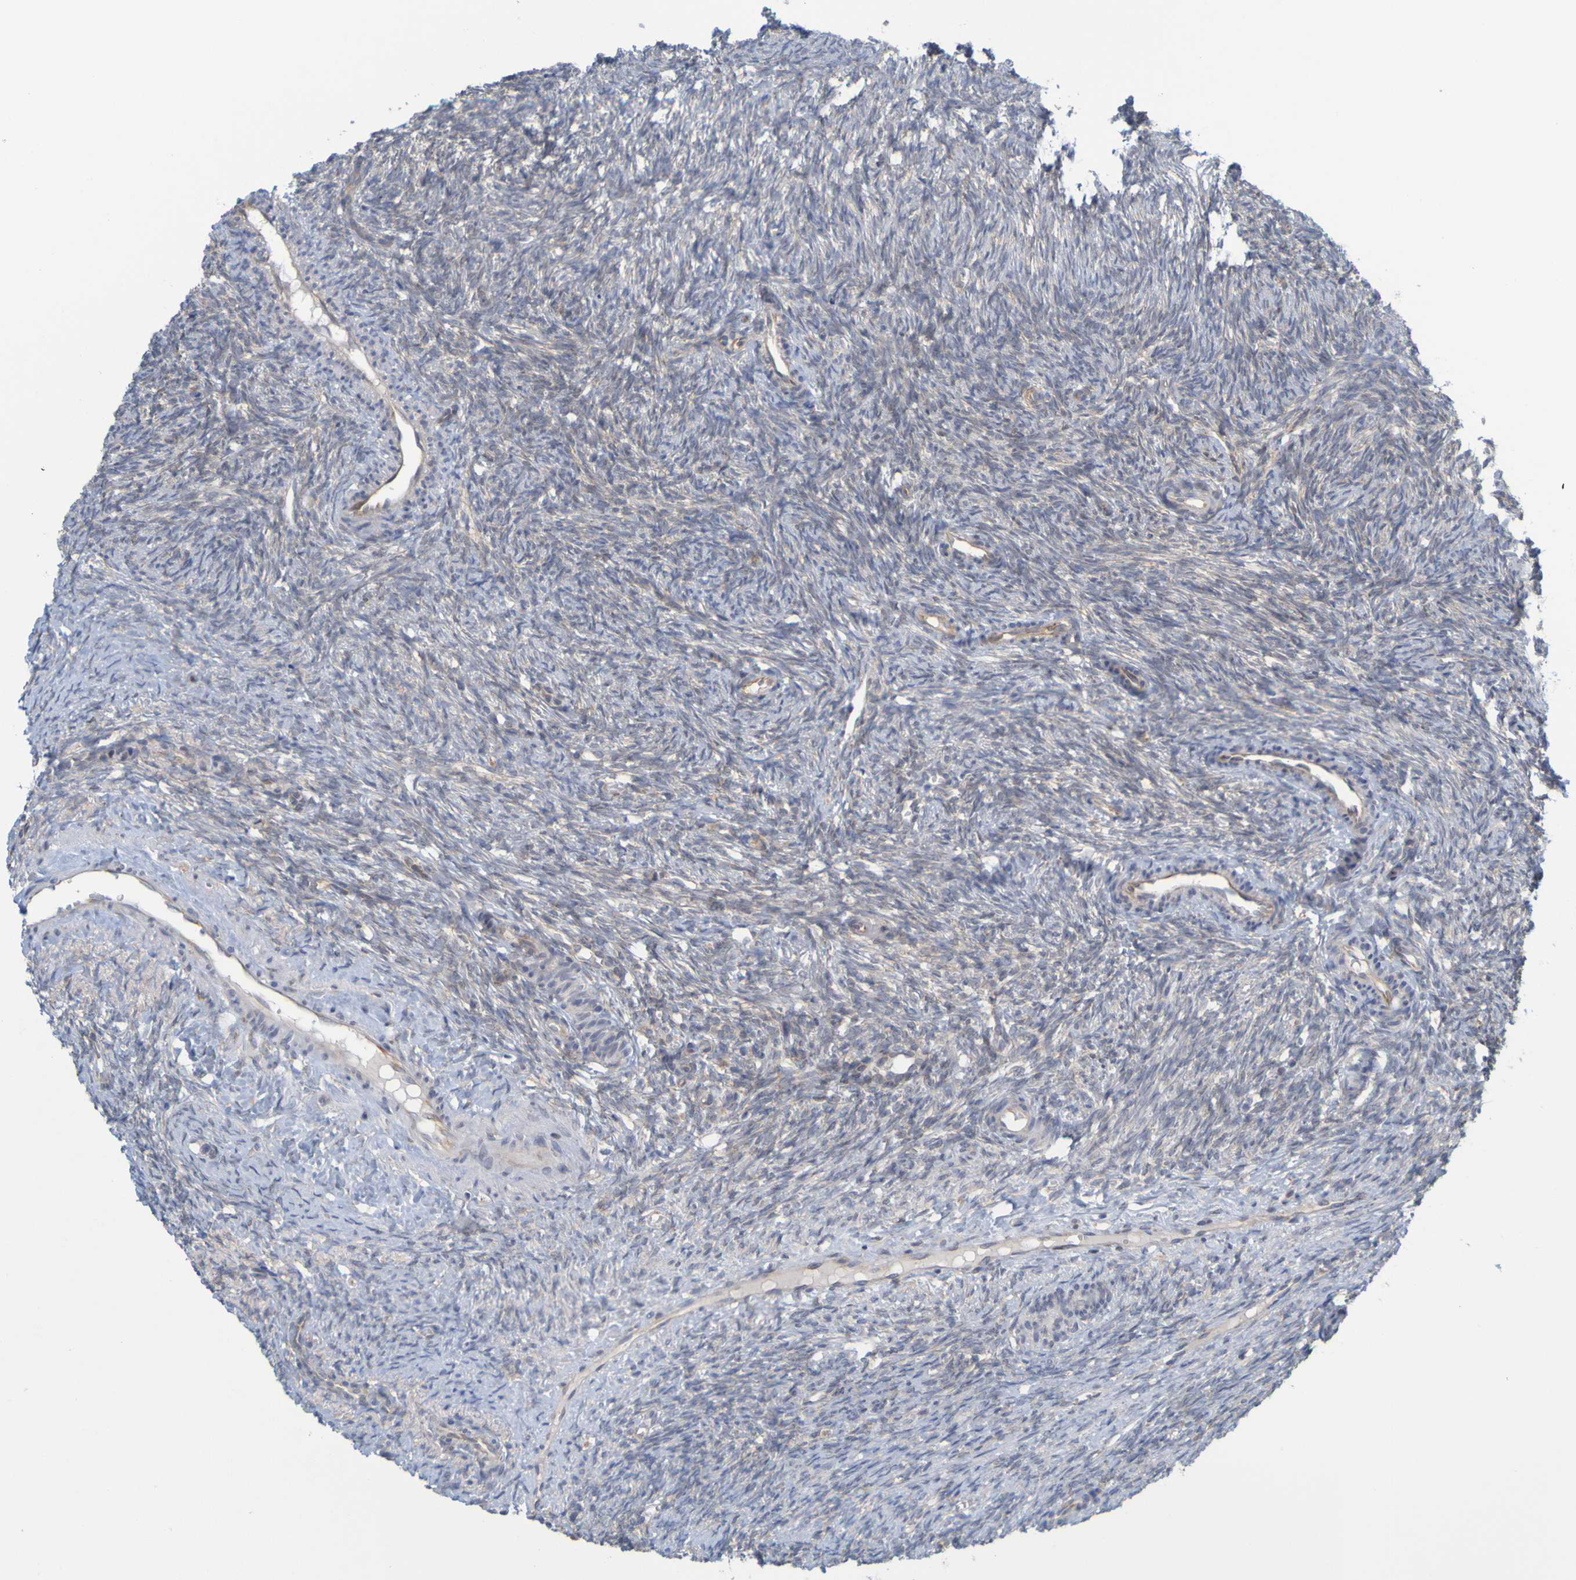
{"staining": {"intensity": "moderate", "quantity": ">75%", "location": "cytoplasmic/membranous"}, "tissue": "ovary", "cell_type": "Follicle cells", "image_type": "normal", "snomed": [{"axis": "morphology", "description": "Normal tissue, NOS"}, {"axis": "topography", "description": "Ovary"}], "caption": "Ovary was stained to show a protein in brown. There is medium levels of moderate cytoplasmic/membranous expression in about >75% of follicle cells. The staining was performed using DAB (3,3'-diaminobenzidine) to visualize the protein expression in brown, while the nuclei were stained in blue with hematoxylin (Magnification: 20x).", "gene": "MOGS", "patient": {"sex": "female", "age": 41}}